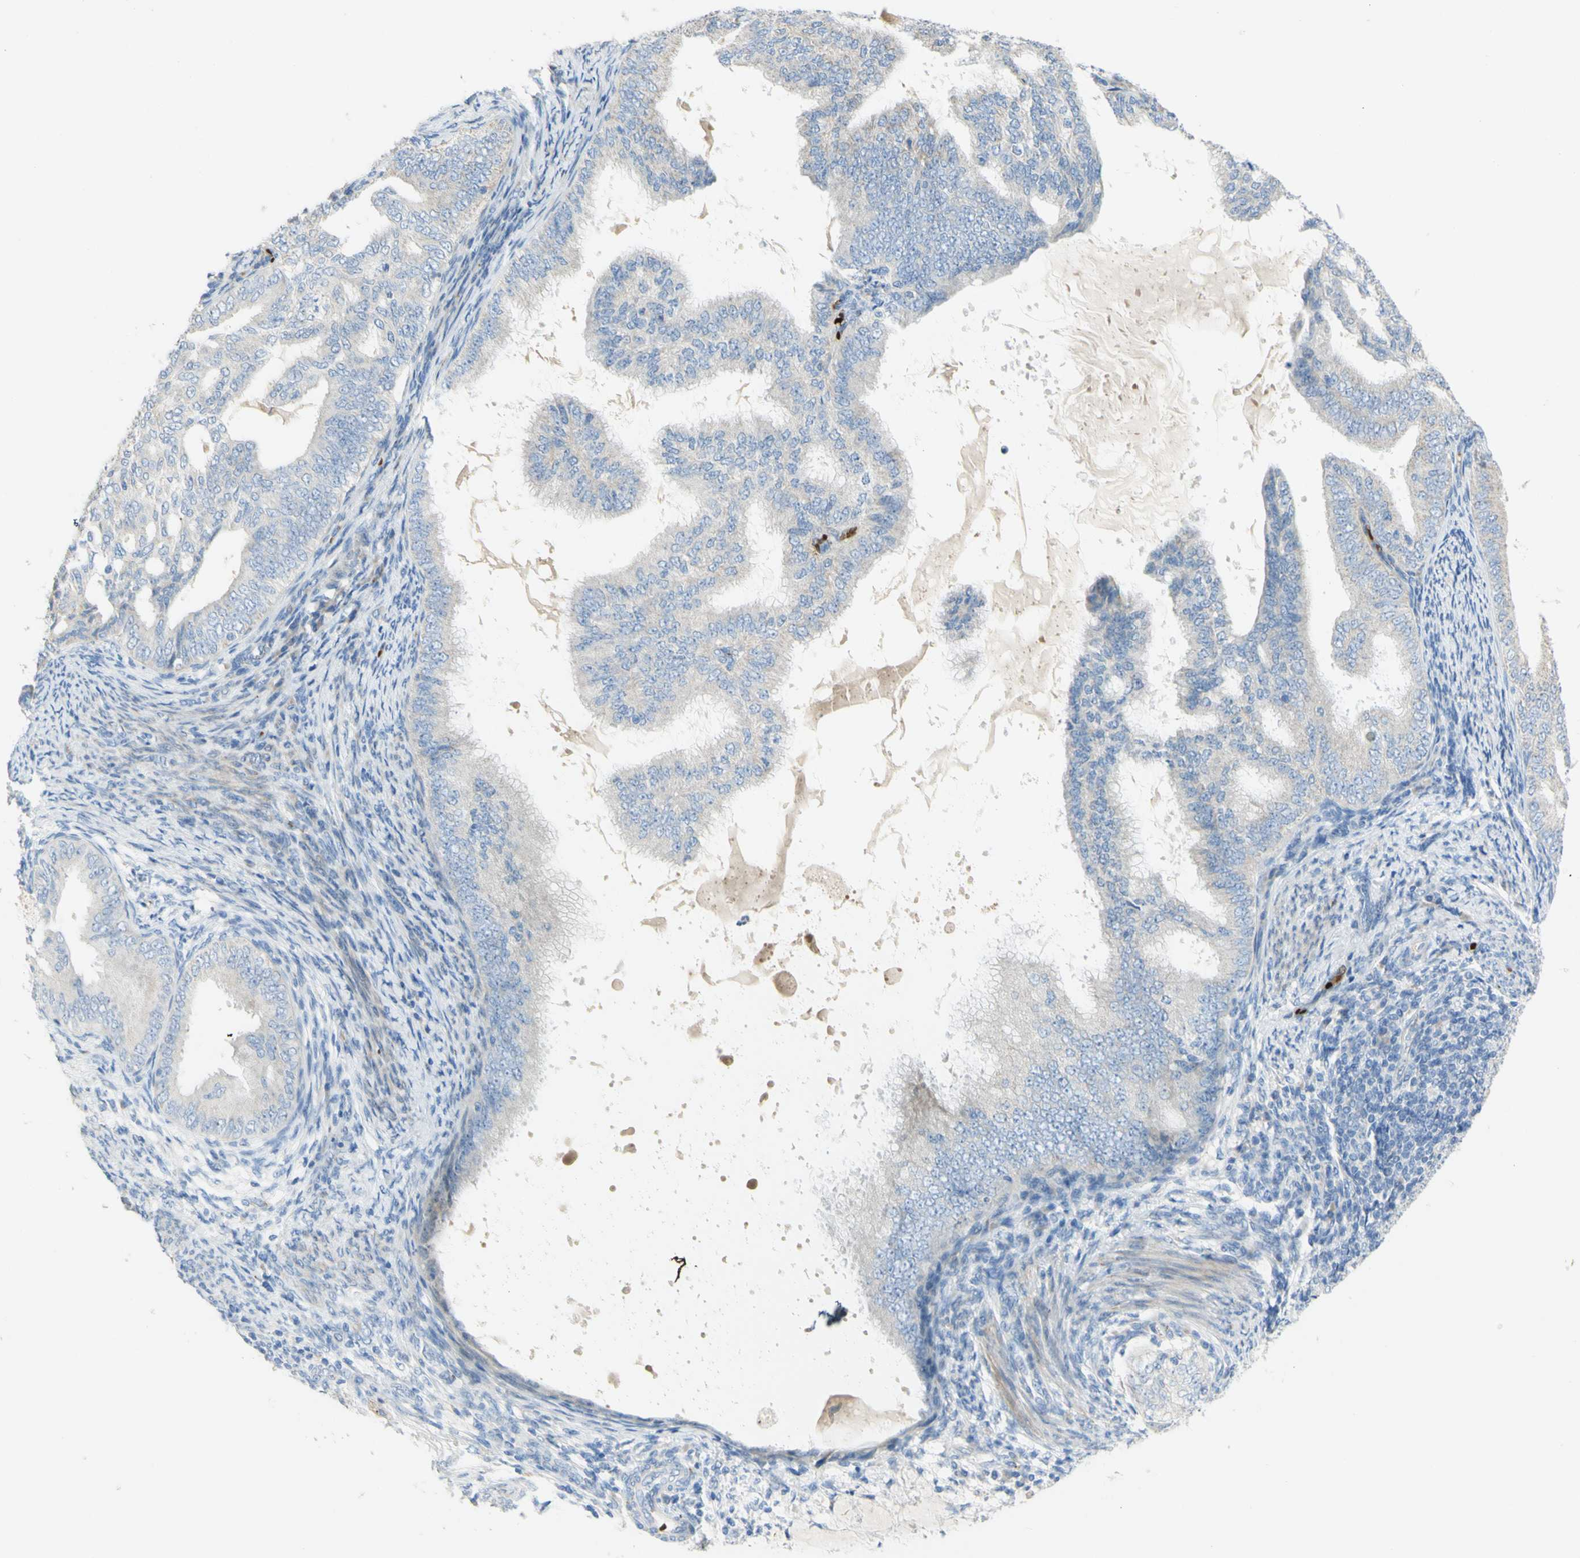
{"staining": {"intensity": "weak", "quantity": "<25%", "location": "cytoplasmic/membranous"}, "tissue": "endometrial cancer", "cell_type": "Tumor cells", "image_type": "cancer", "snomed": [{"axis": "morphology", "description": "Adenocarcinoma, NOS"}, {"axis": "topography", "description": "Endometrium"}], "caption": "This is a histopathology image of immunohistochemistry (IHC) staining of adenocarcinoma (endometrial), which shows no positivity in tumor cells.", "gene": "GAN", "patient": {"sex": "female", "age": 58}}